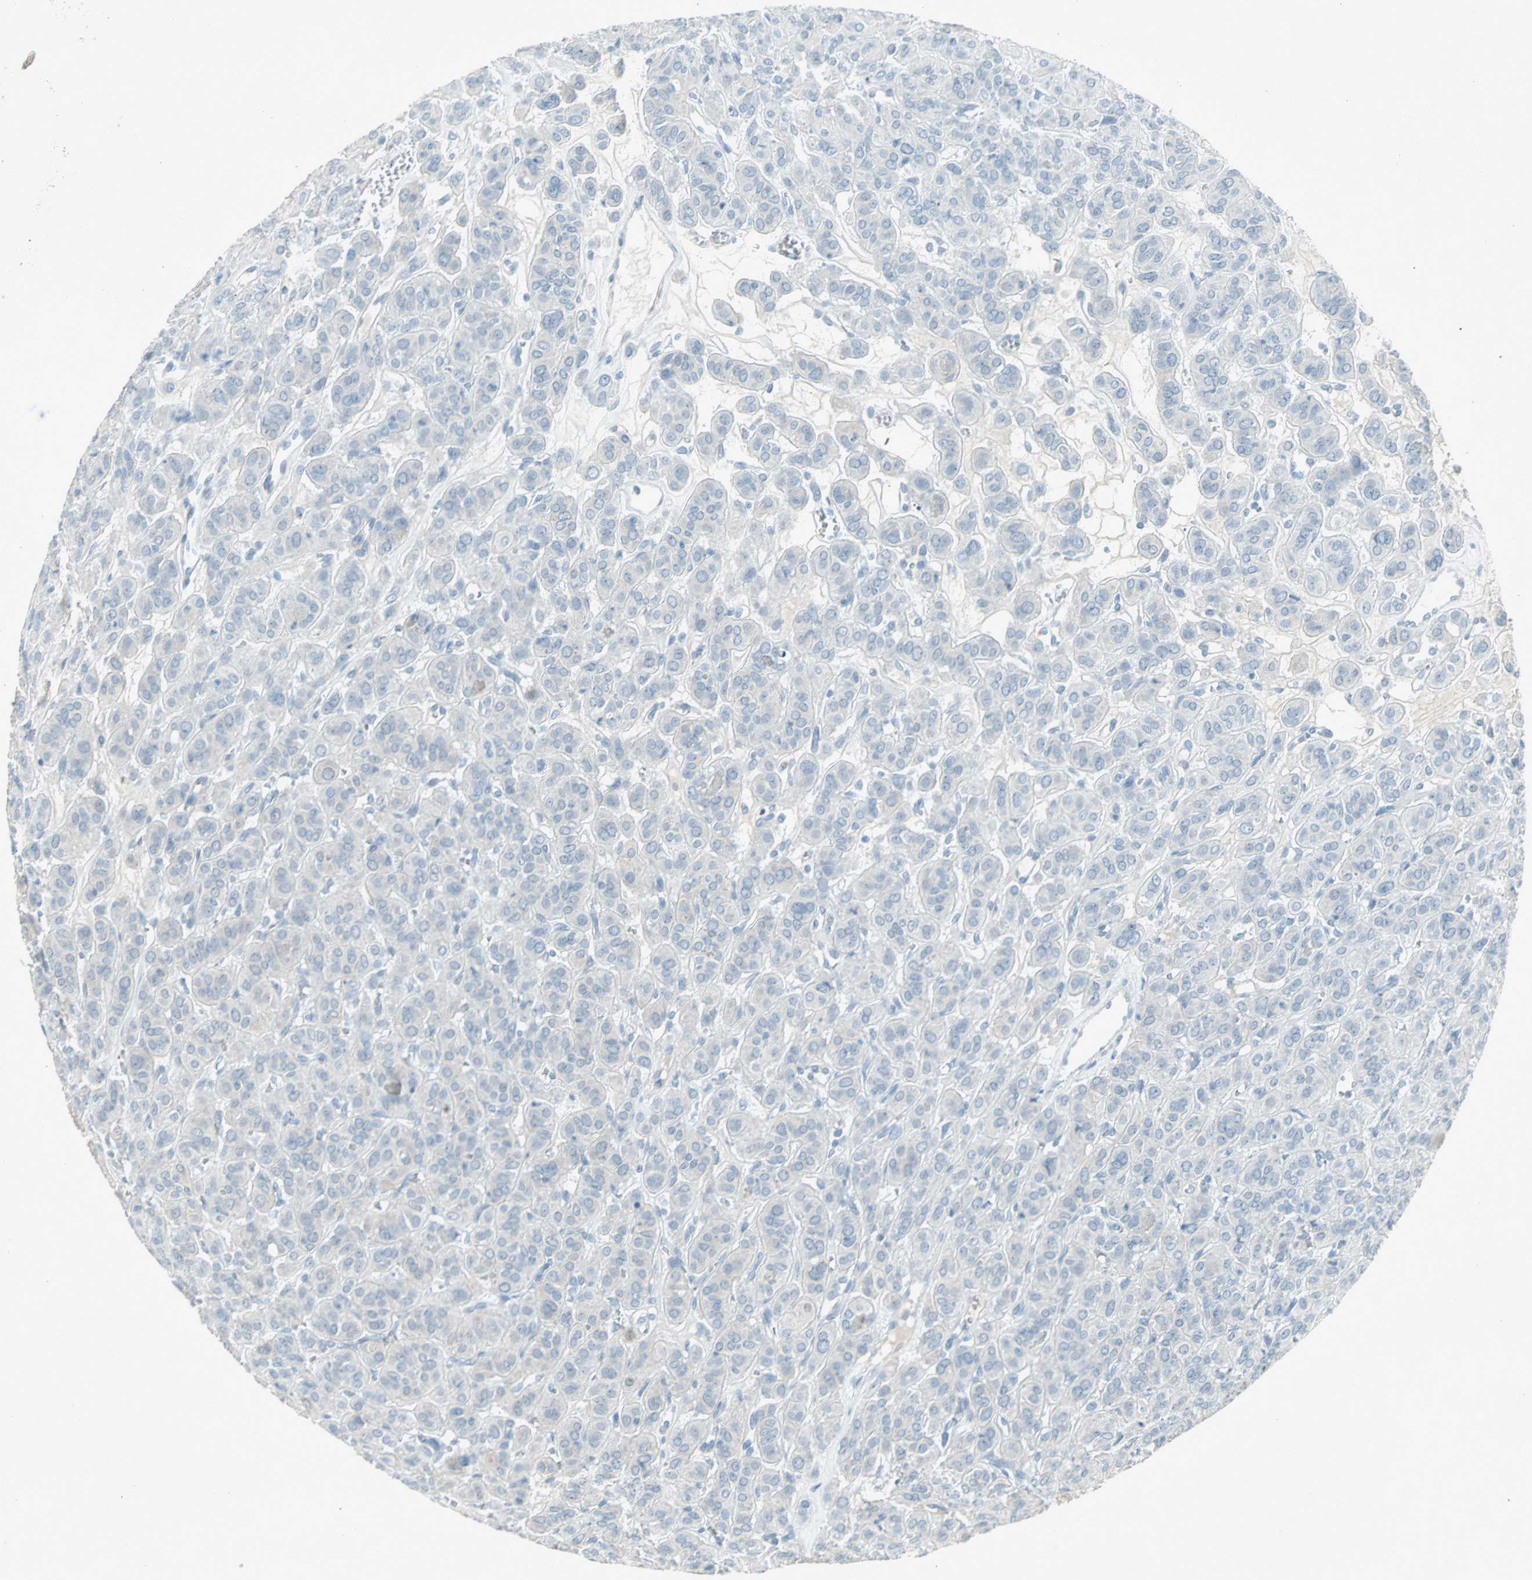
{"staining": {"intensity": "negative", "quantity": "none", "location": "none"}, "tissue": "thyroid cancer", "cell_type": "Tumor cells", "image_type": "cancer", "snomed": [{"axis": "morphology", "description": "Follicular adenoma carcinoma, NOS"}, {"axis": "topography", "description": "Thyroid gland"}], "caption": "Tumor cells show no significant expression in follicular adenoma carcinoma (thyroid). The staining was performed using DAB (3,3'-diaminobenzidine) to visualize the protein expression in brown, while the nuclei were stained in blue with hematoxylin (Magnification: 20x).", "gene": "LANCL3", "patient": {"sex": "female", "age": 71}}